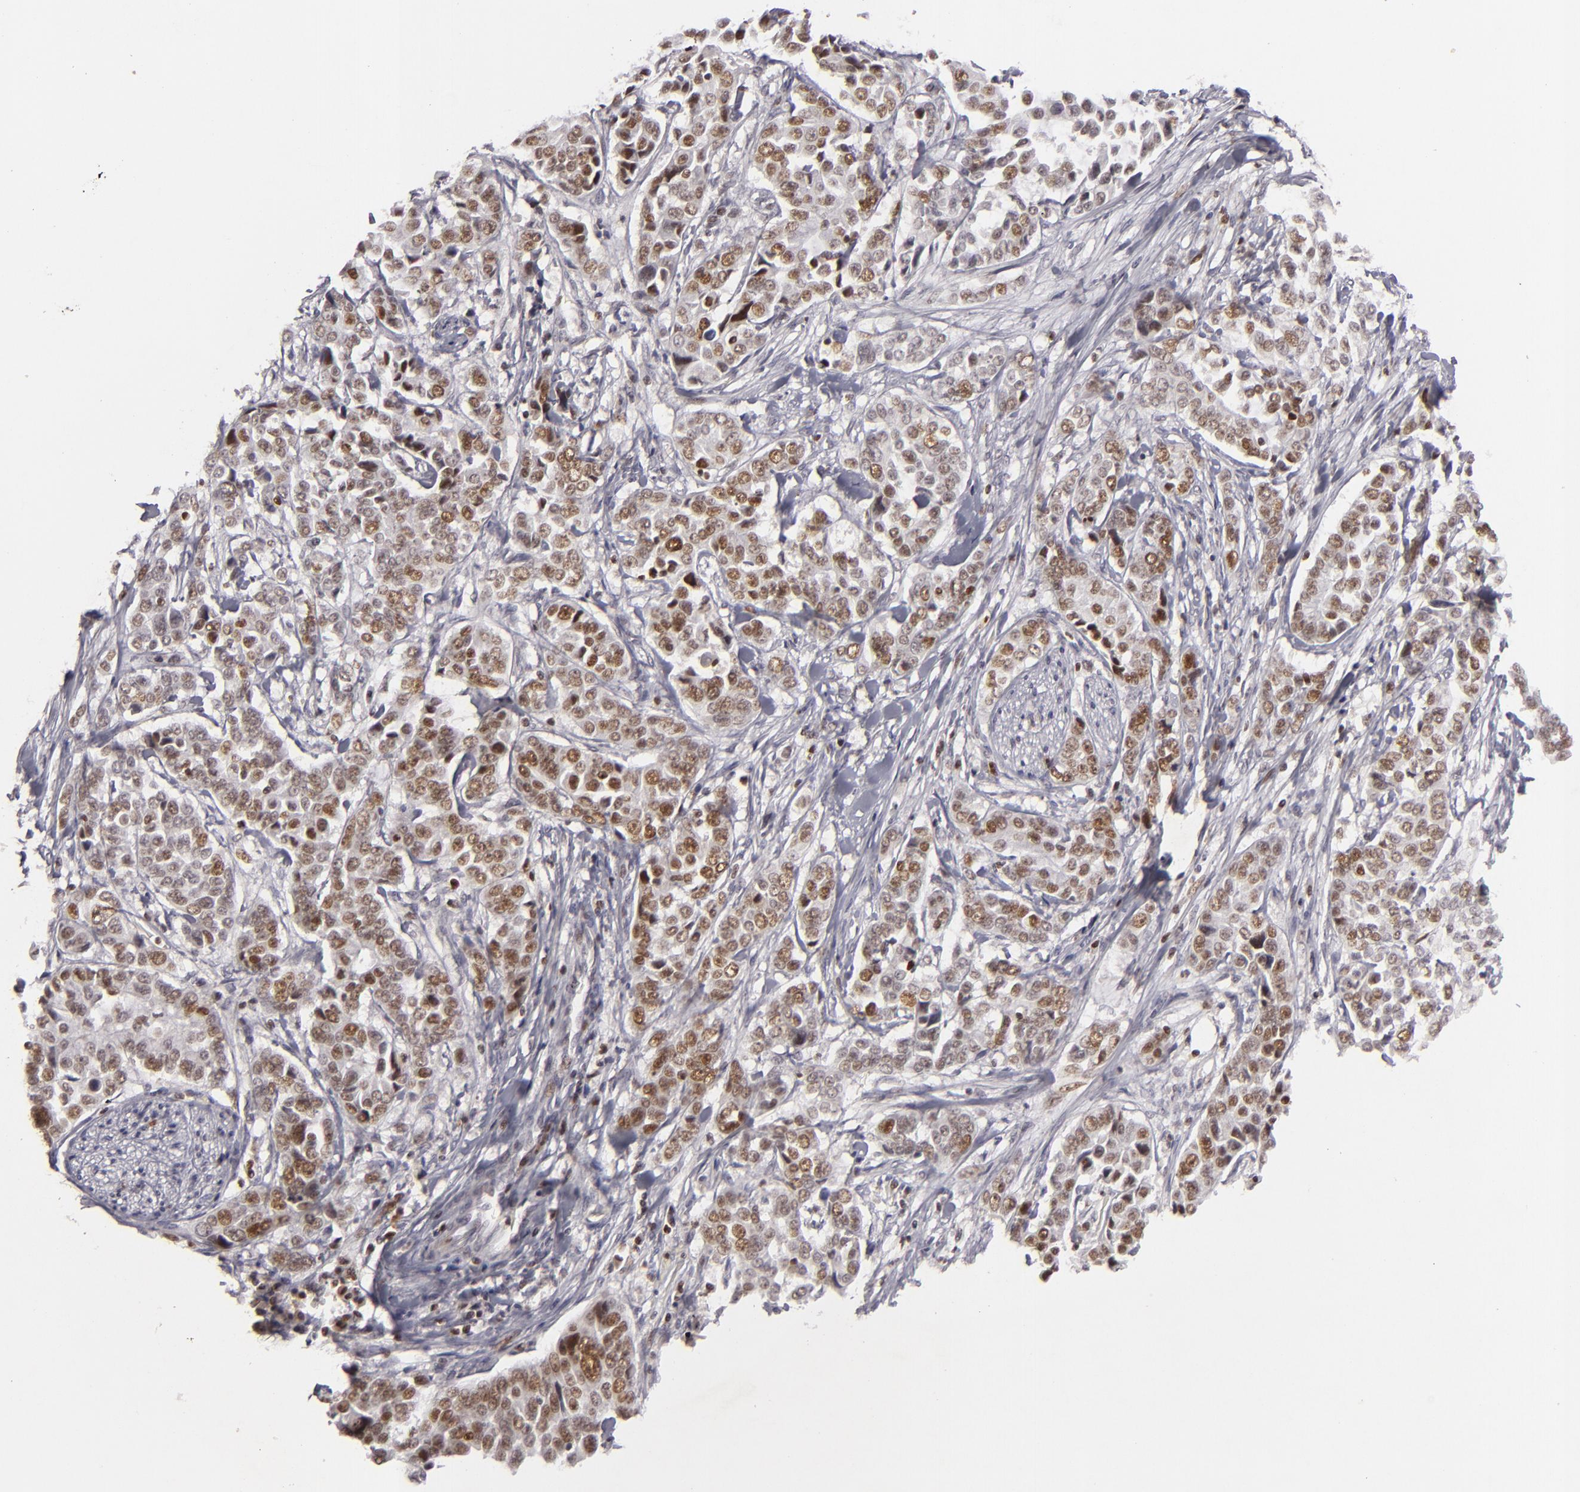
{"staining": {"intensity": "strong", "quantity": ">75%", "location": "nuclear"}, "tissue": "pancreatic cancer", "cell_type": "Tumor cells", "image_type": "cancer", "snomed": [{"axis": "morphology", "description": "Adenocarcinoma, NOS"}, {"axis": "topography", "description": "Pancreas"}], "caption": "A brown stain shows strong nuclear expression of a protein in human pancreatic adenocarcinoma tumor cells. Nuclei are stained in blue.", "gene": "FEN1", "patient": {"sex": "female", "age": 52}}